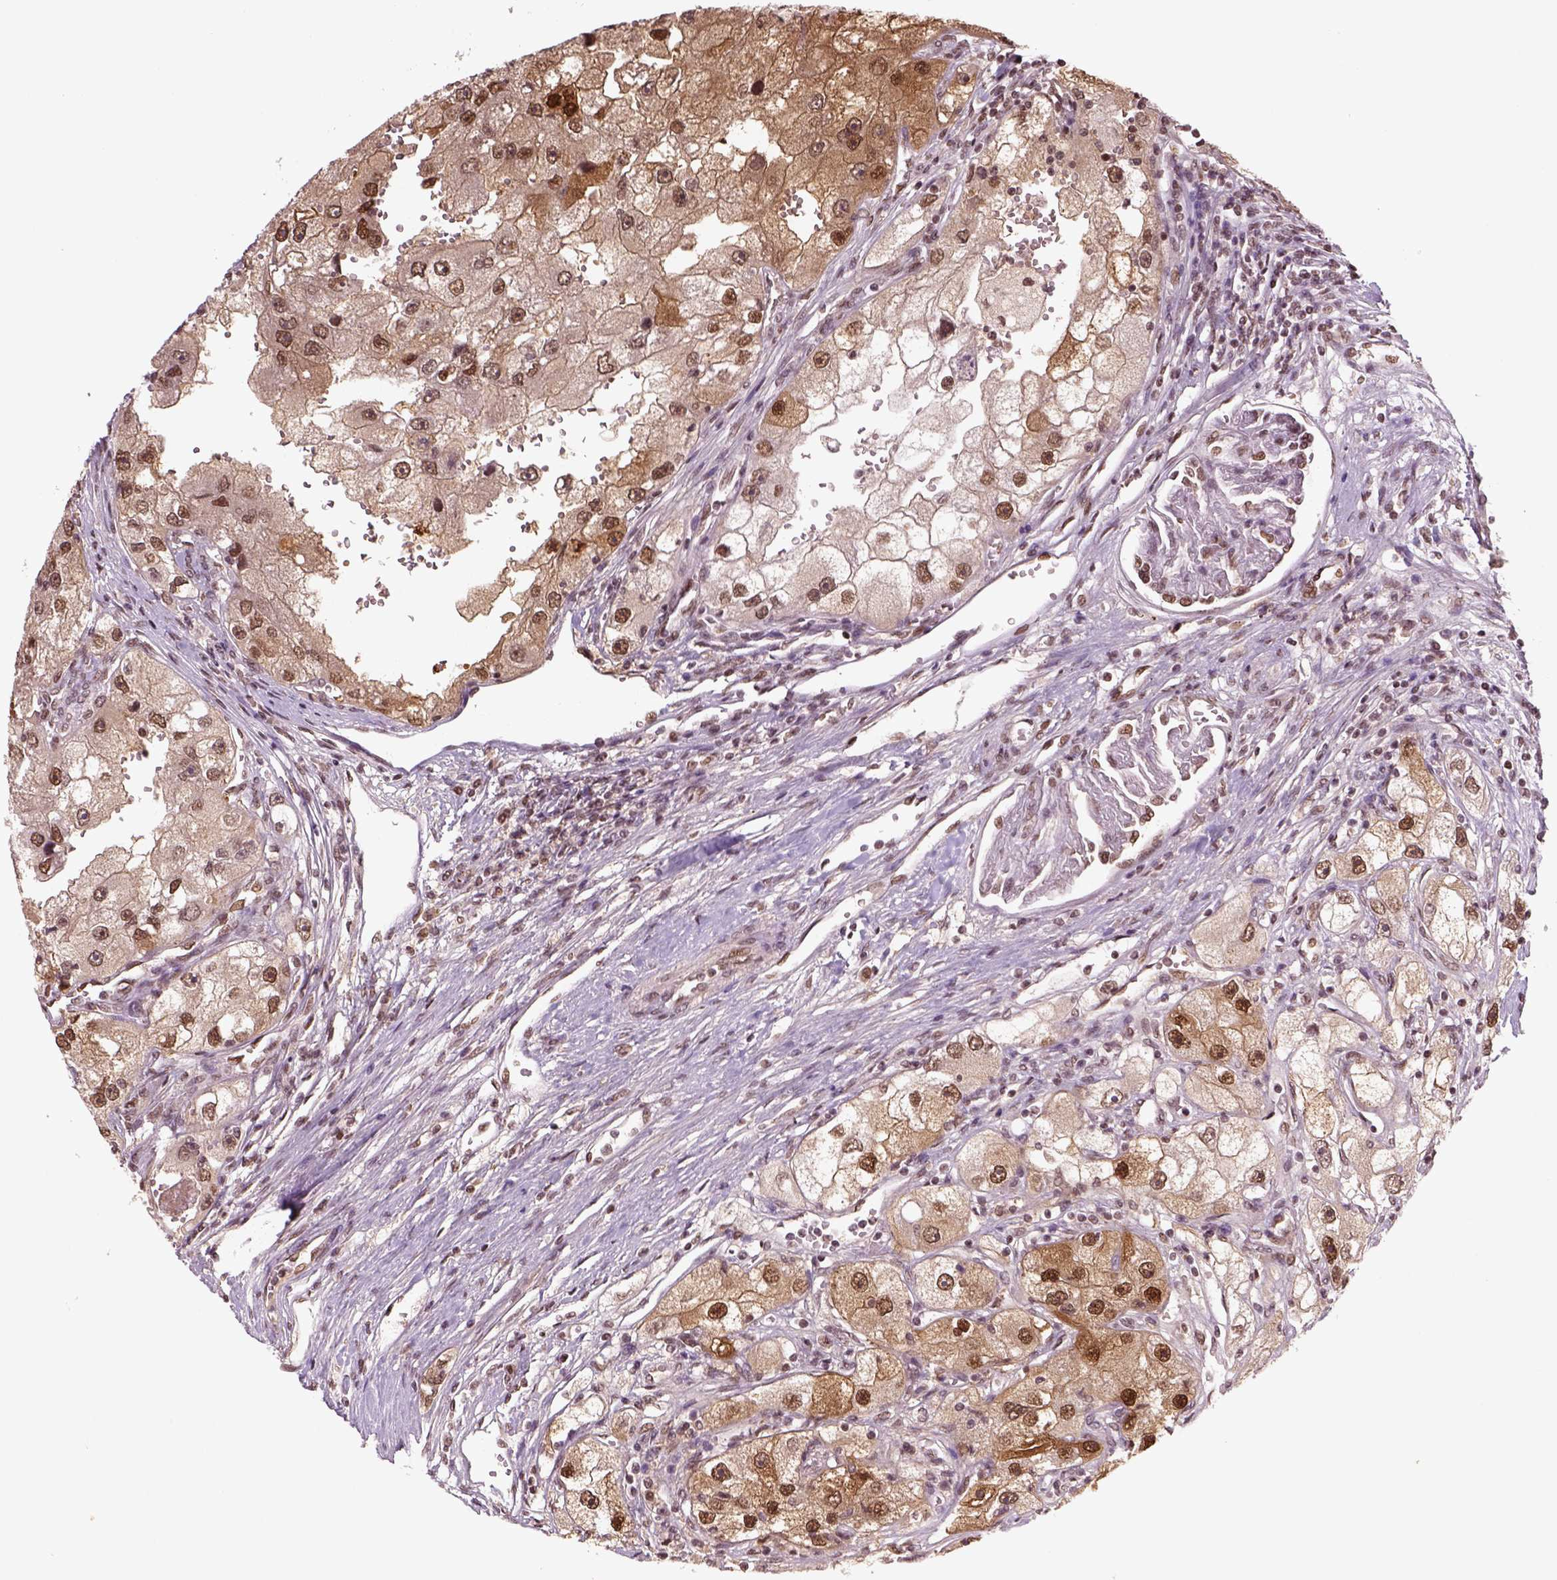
{"staining": {"intensity": "moderate", "quantity": ">75%", "location": "nuclear"}, "tissue": "renal cancer", "cell_type": "Tumor cells", "image_type": "cancer", "snomed": [{"axis": "morphology", "description": "Adenocarcinoma, NOS"}, {"axis": "topography", "description": "Kidney"}], "caption": "Protein analysis of renal cancer (adenocarcinoma) tissue reveals moderate nuclear staining in approximately >75% of tumor cells. Immunohistochemistry stains the protein of interest in brown and the nuclei are stained blue.", "gene": "GOT1", "patient": {"sex": "male", "age": 63}}